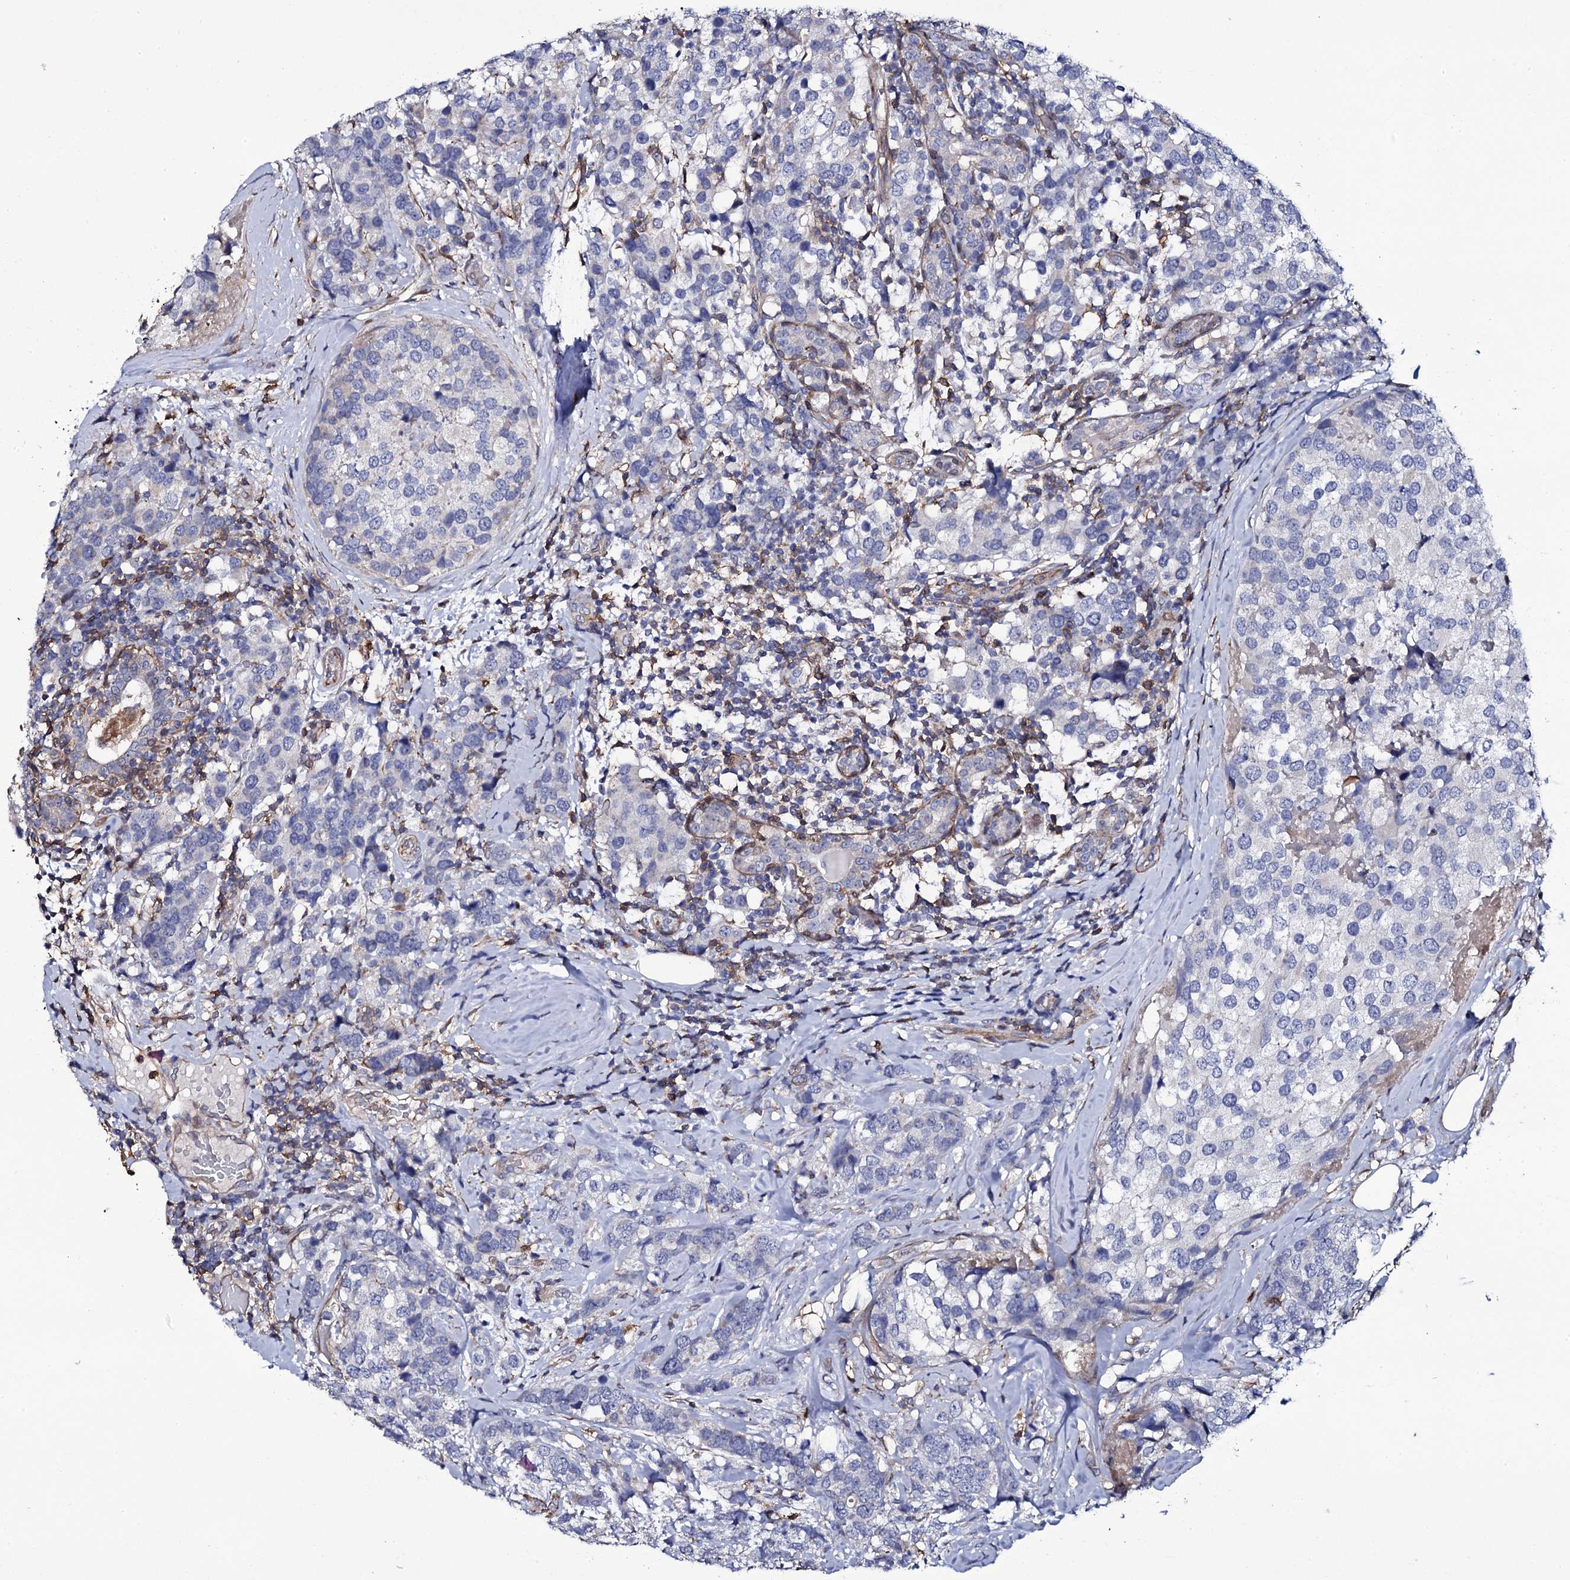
{"staining": {"intensity": "negative", "quantity": "none", "location": "none"}, "tissue": "breast cancer", "cell_type": "Tumor cells", "image_type": "cancer", "snomed": [{"axis": "morphology", "description": "Lobular carcinoma"}, {"axis": "topography", "description": "Breast"}], "caption": "This is an immunohistochemistry photomicrograph of human breast cancer. There is no positivity in tumor cells.", "gene": "TTC23", "patient": {"sex": "female", "age": 59}}